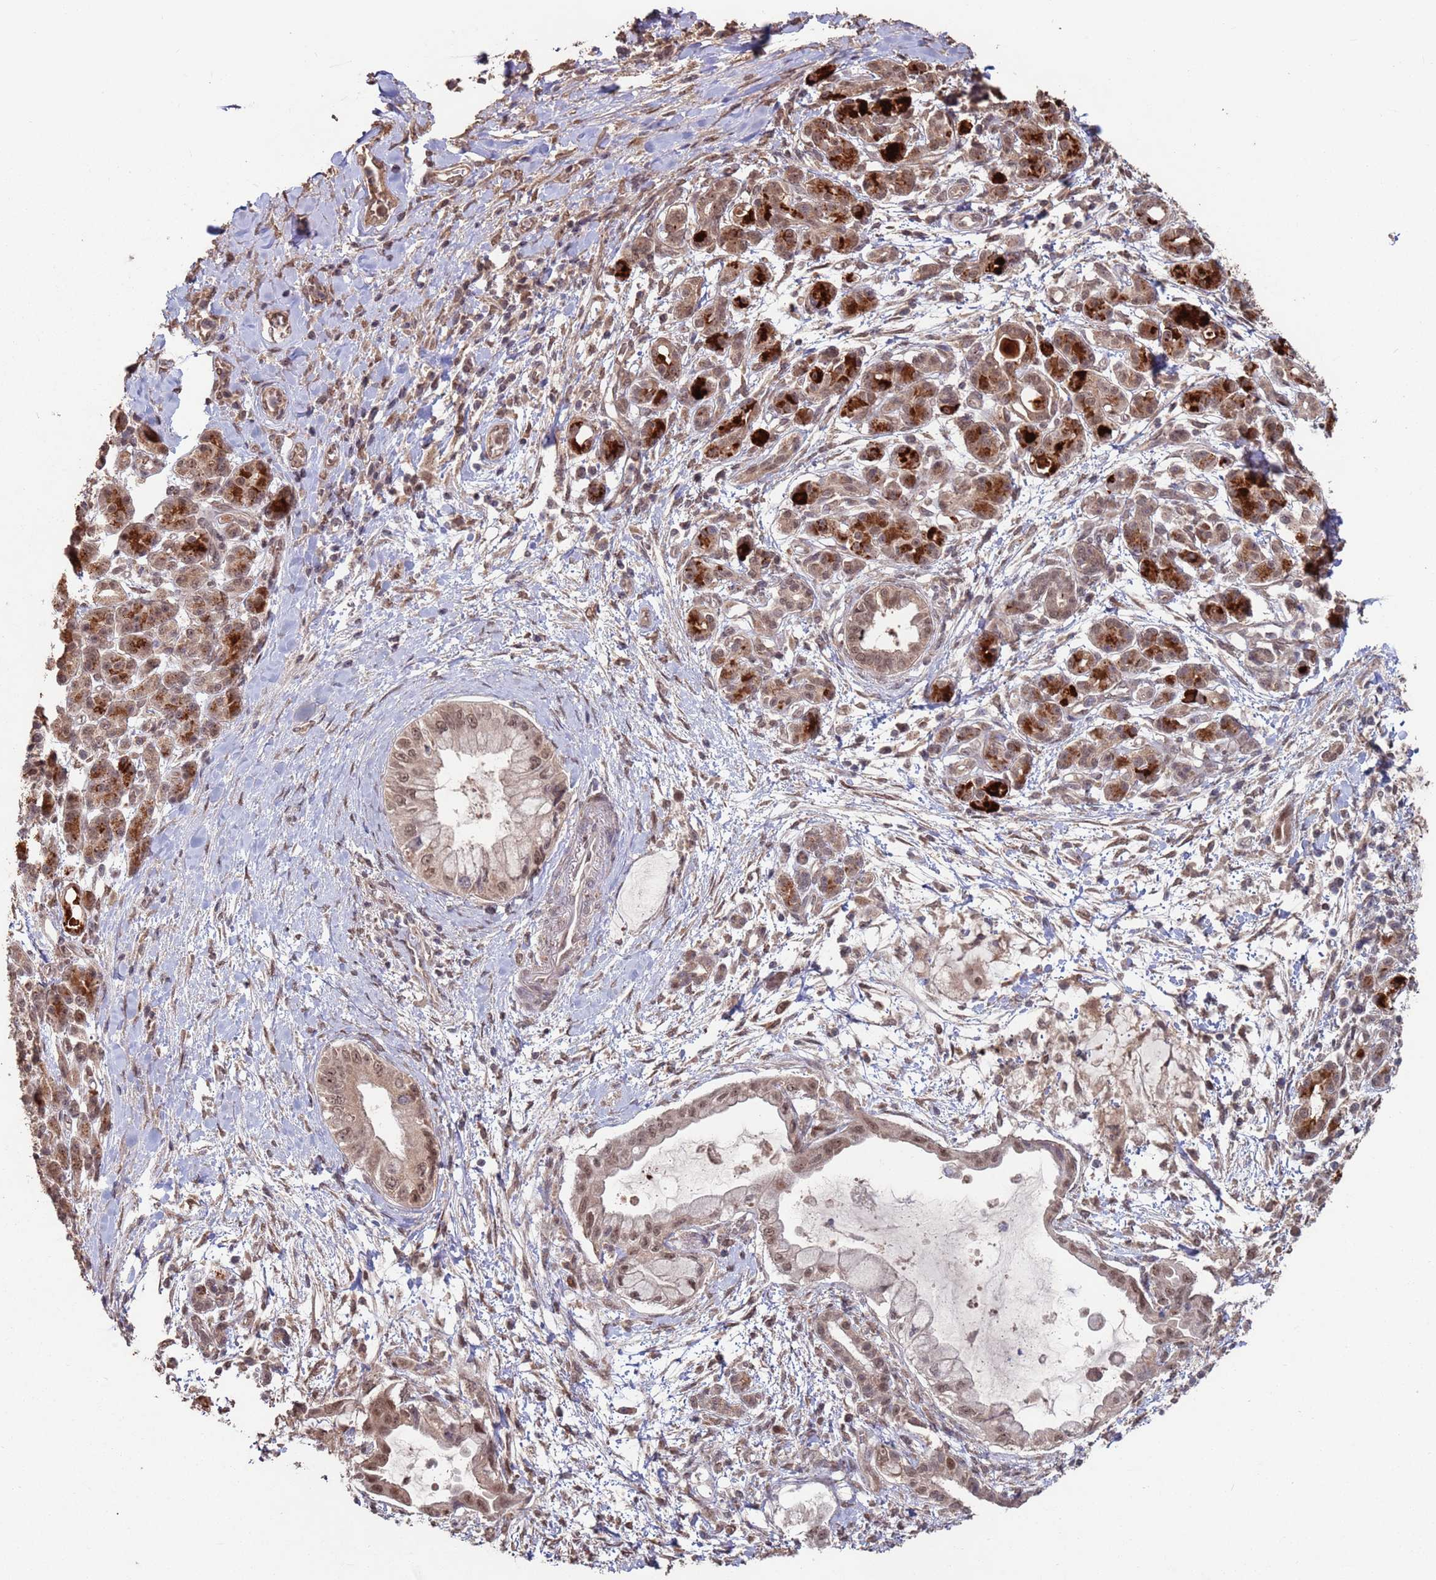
{"staining": {"intensity": "moderate", "quantity": ">75%", "location": "cytoplasmic/membranous,nuclear"}, "tissue": "pancreatic cancer", "cell_type": "Tumor cells", "image_type": "cancer", "snomed": [{"axis": "morphology", "description": "Adenocarcinoma, NOS"}, {"axis": "topography", "description": "Pancreas"}], "caption": "Moderate cytoplasmic/membranous and nuclear staining is seen in approximately >75% of tumor cells in pancreatic cancer. (Stains: DAB (3,3'-diaminobenzidine) in brown, nuclei in blue, Microscopy: brightfield microscopy at high magnification).", "gene": "PRR7", "patient": {"sex": "male", "age": 48}}